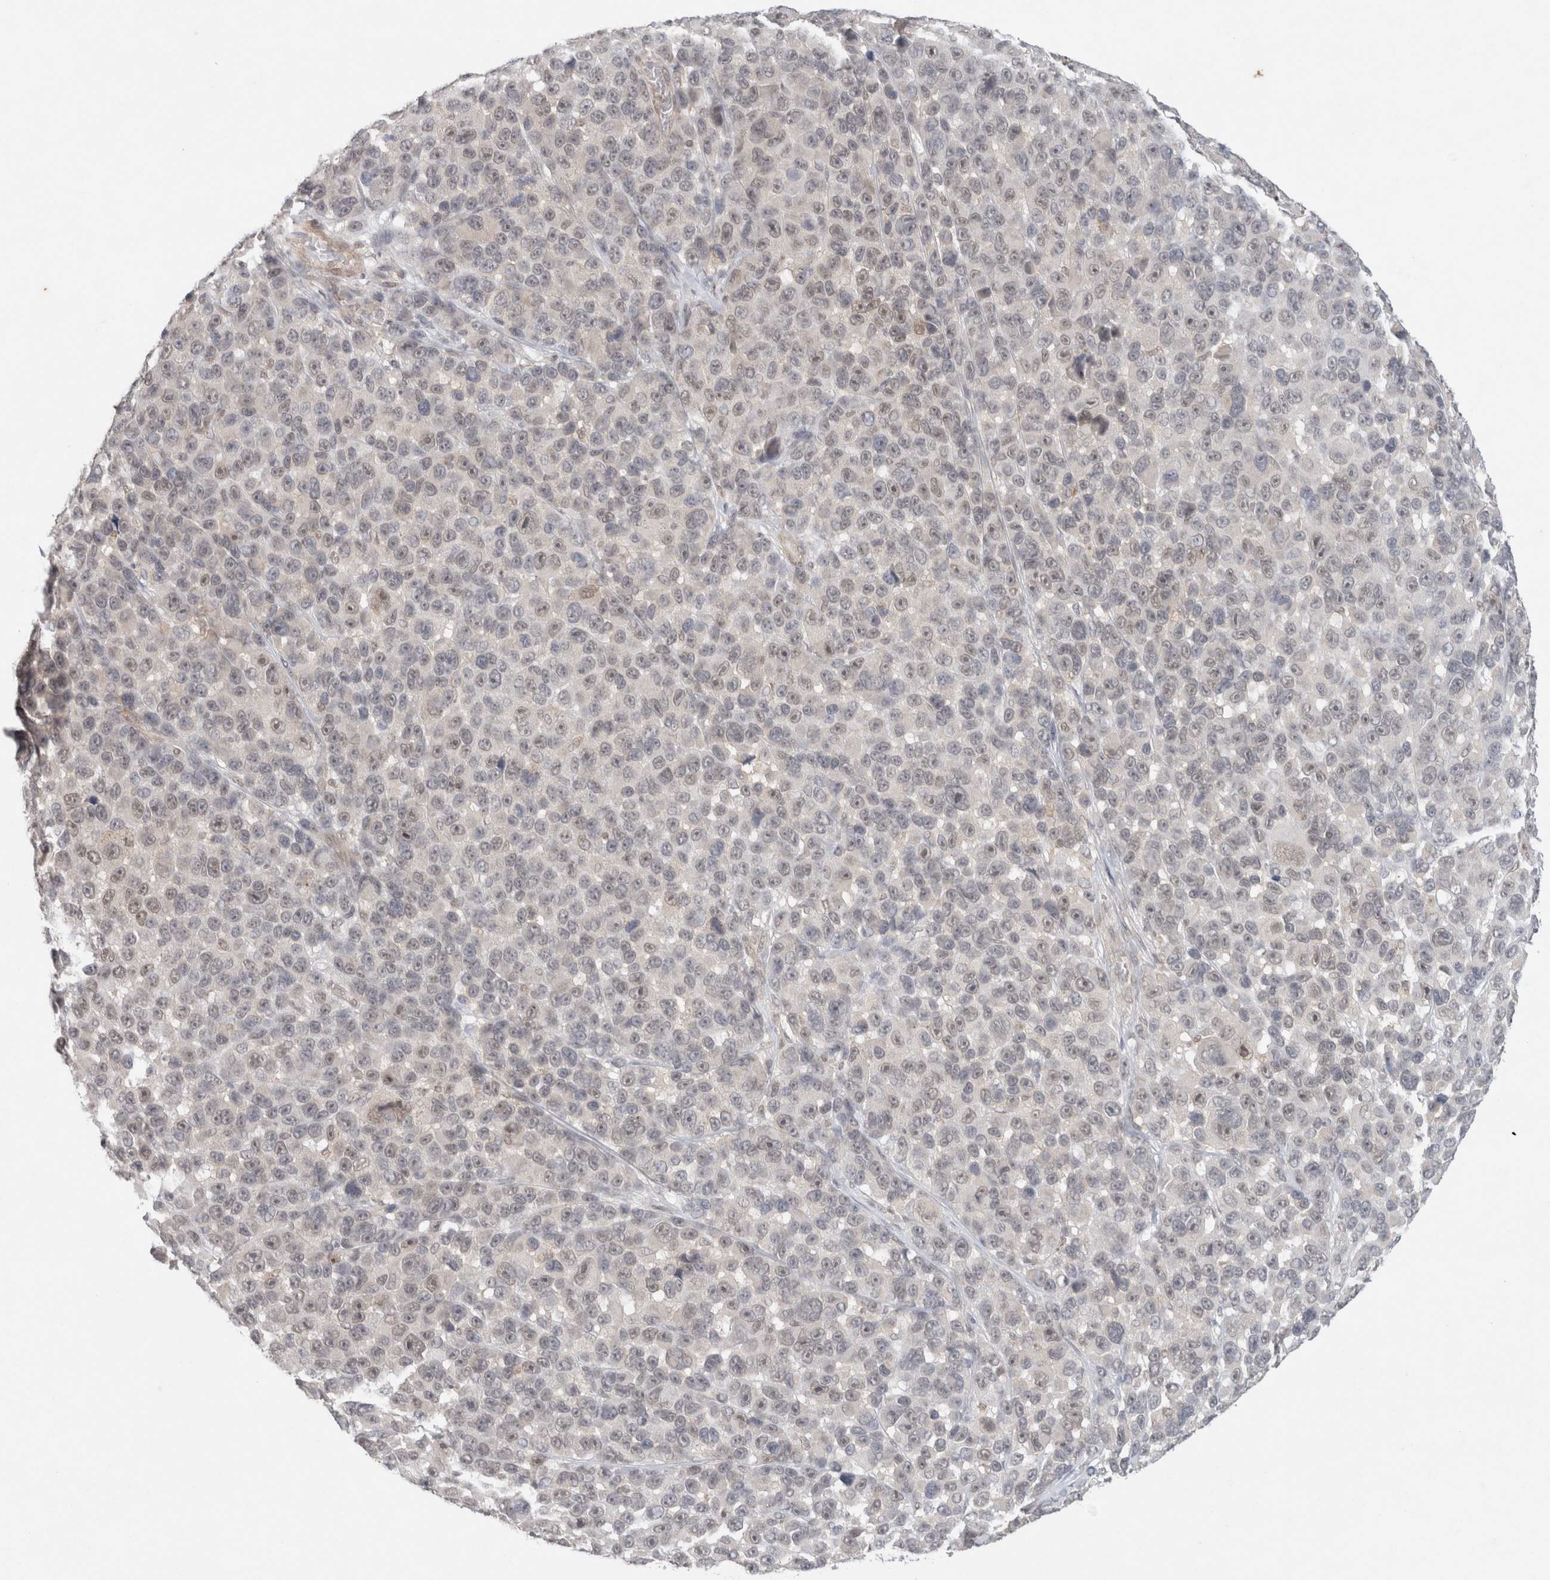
{"staining": {"intensity": "weak", "quantity": "<25%", "location": "nuclear"}, "tissue": "melanoma", "cell_type": "Tumor cells", "image_type": "cancer", "snomed": [{"axis": "morphology", "description": "Malignant melanoma, NOS"}, {"axis": "topography", "description": "Skin"}], "caption": "IHC photomicrograph of melanoma stained for a protein (brown), which reveals no positivity in tumor cells.", "gene": "FBXO42", "patient": {"sex": "male", "age": 53}}